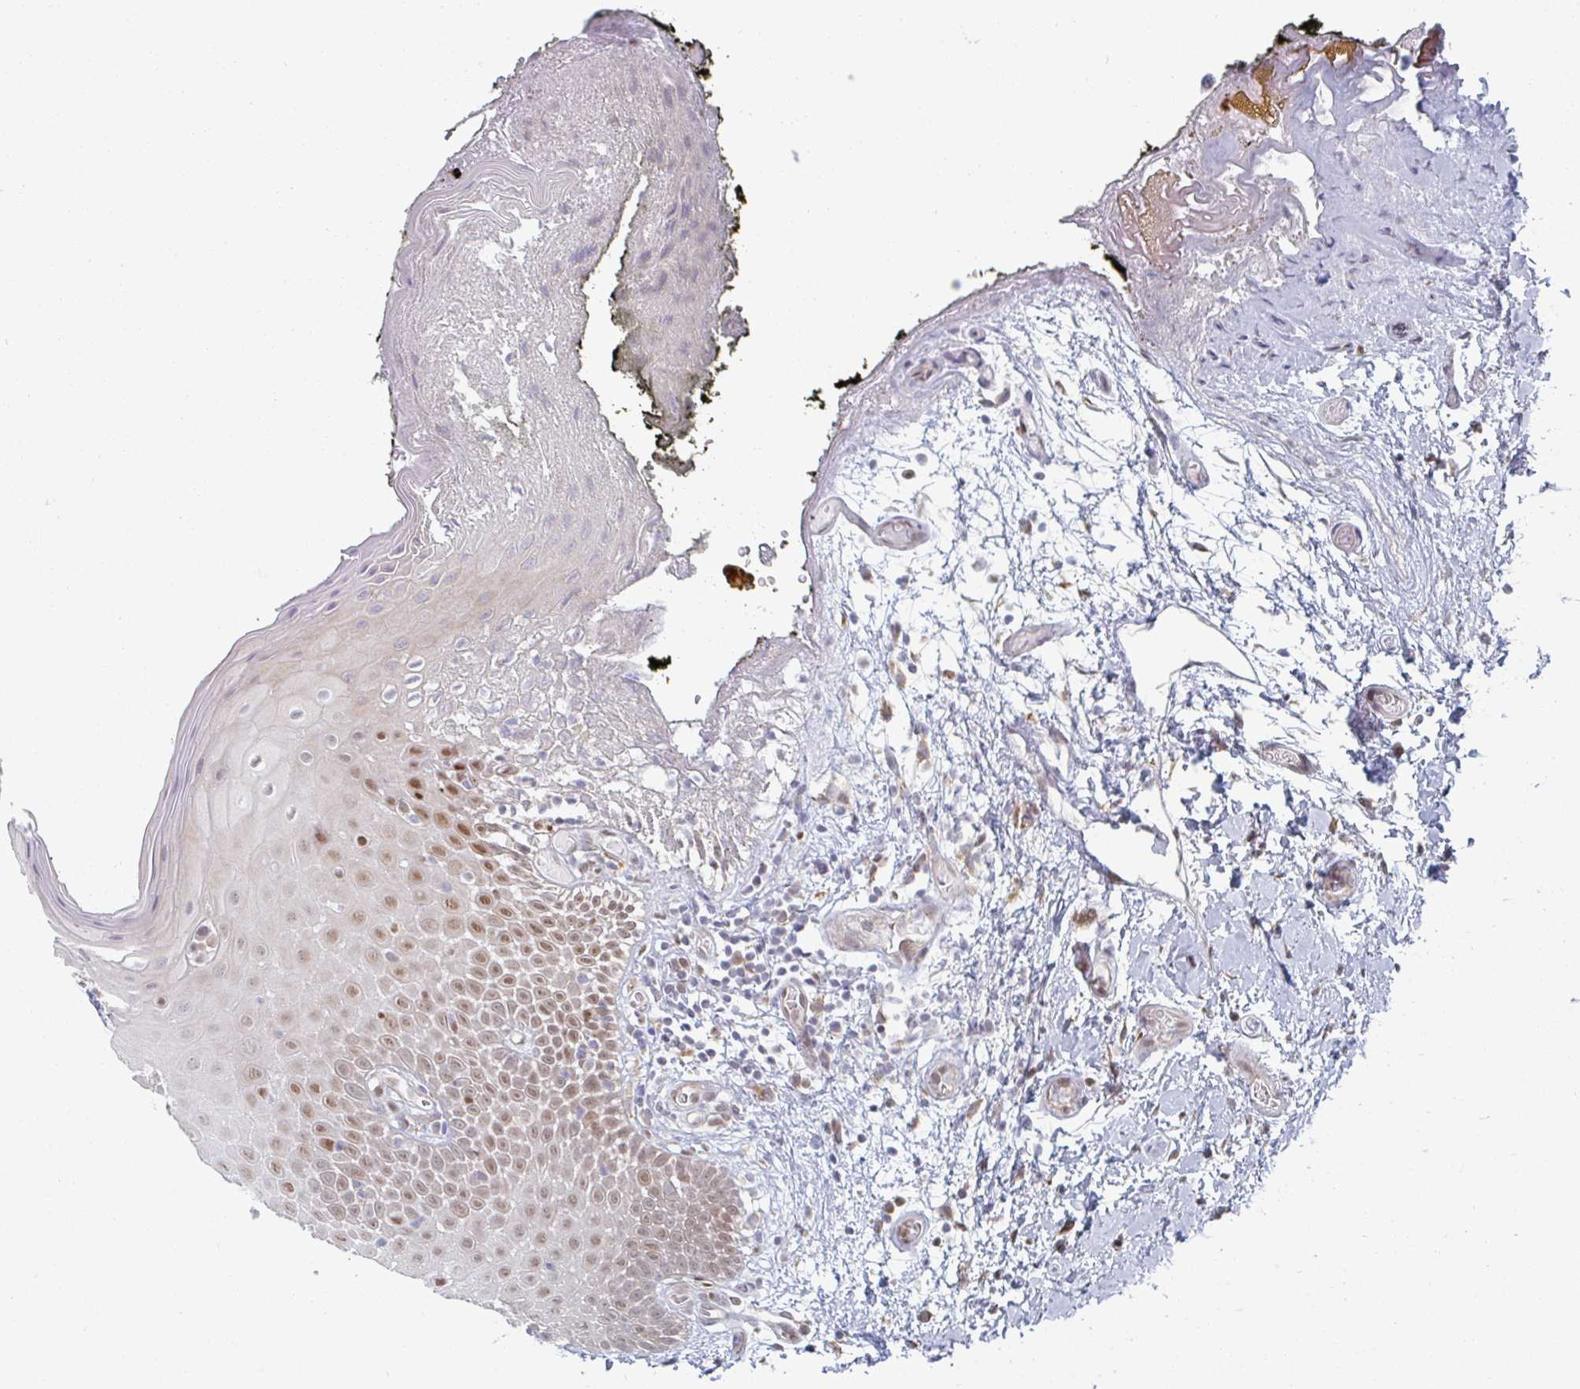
{"staining": {"intensity": "moderate", "quantity": "25%-75%", "location": "nuclear"}, "tissue": "oral mucosa", "cell_type": "Squamous epithelial cells", "image_type": "normal", "snomed": [{"axis": "morphology", "description": "Normal tissue, NOS"}, {"axis": "morphology", "description": "Squamous cell carcinoma, NOS"}, {"axis": "topography", "description": "Oral tissue"}, {"axis": "topography", "description": "Tounge, NOS"}, {"axis": "topography", "description": "Head-Neck"}], "caption": "Oral mucosa was stained to show a protein in brown. There is medium levels of moderate nuclear positivity in about 25%-75% of squamous epithelial cells. (DAB (3,3'-diaminobenzidine) = brown stain, brightfield microscopy at high magnification).", "gene": "TRAPPC10", "patient": {"sex": "male", "age": 76}}